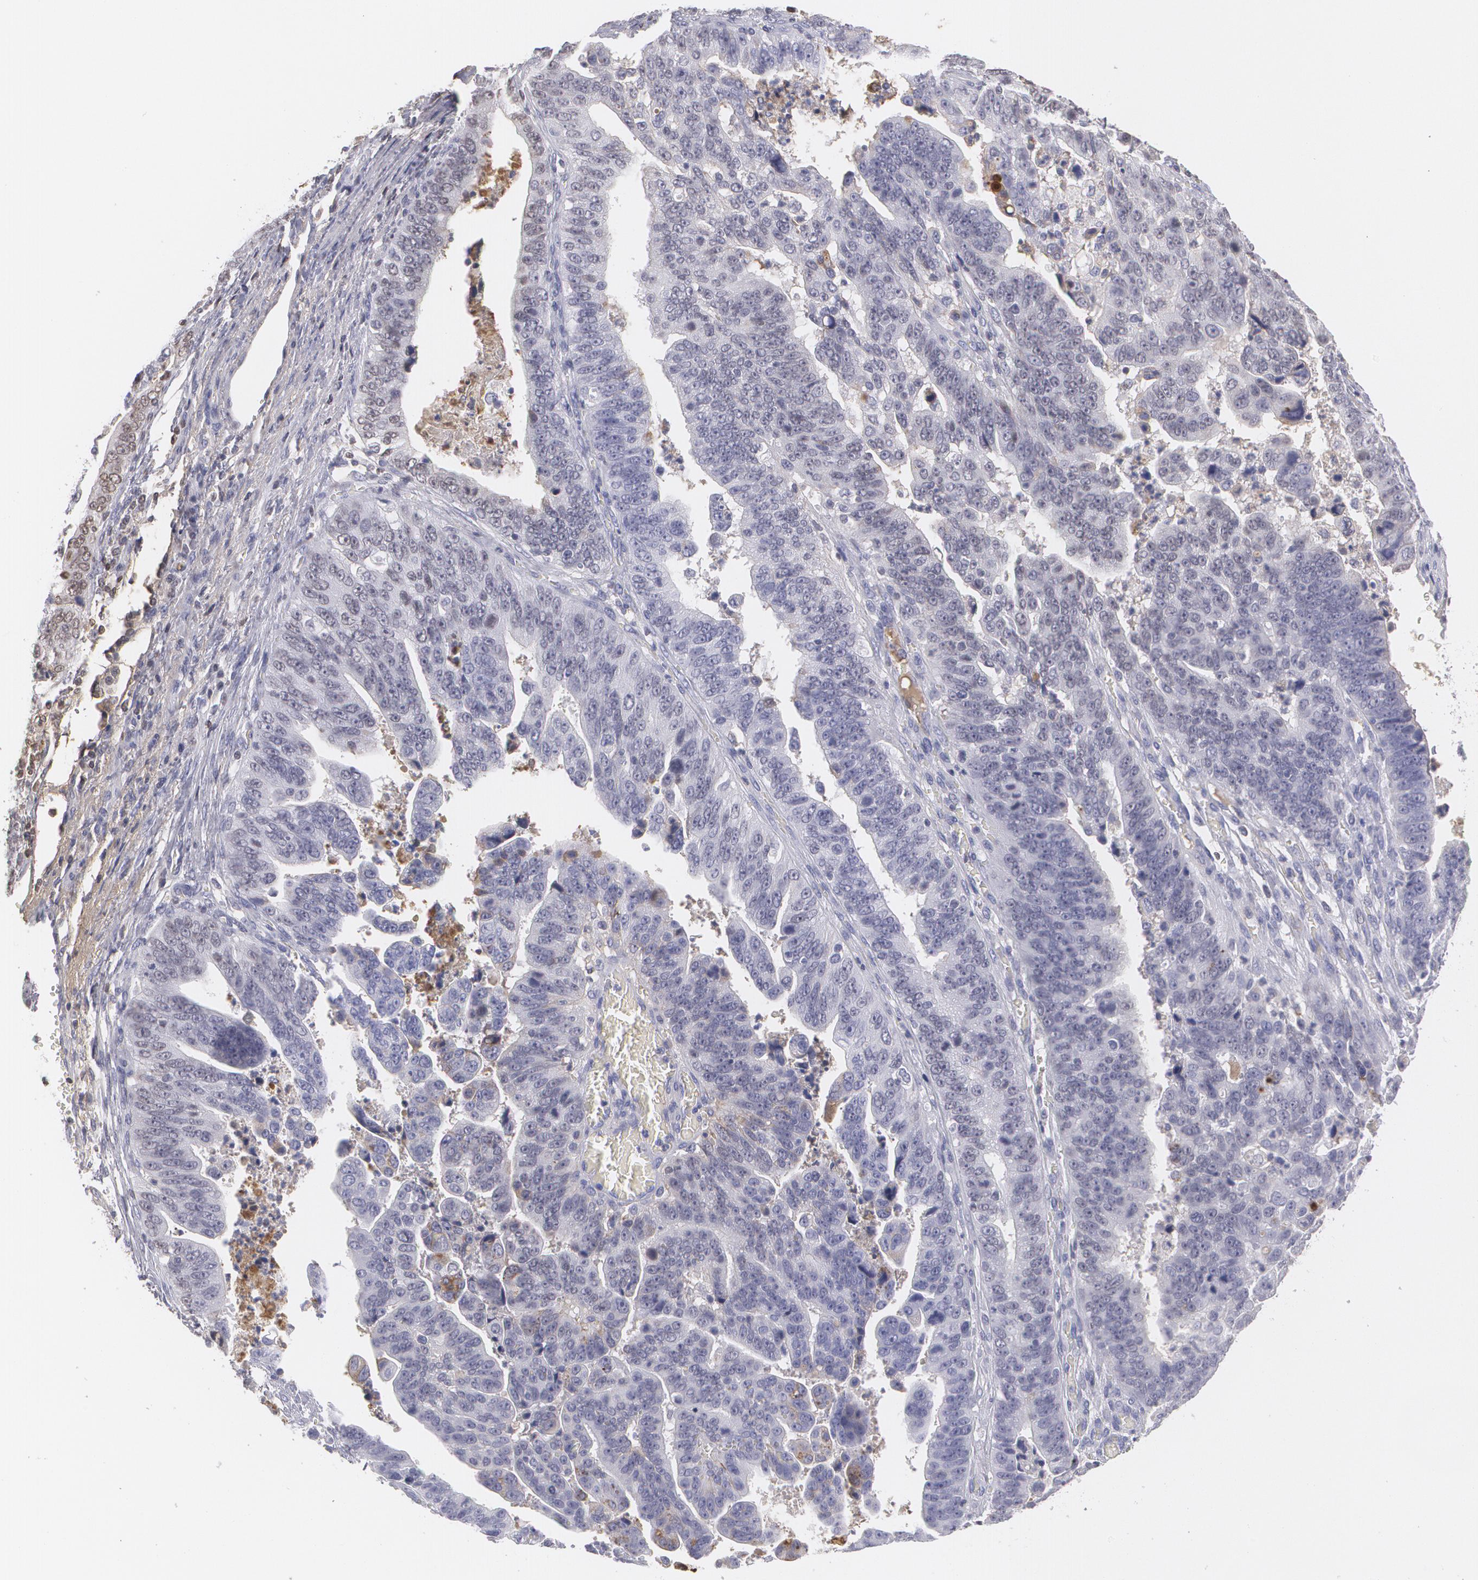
{"staining": {"intensity": "negative", "quantity": "none", "location": "none"}, "tissue": "stomach cancer", "cell_type": "Tumor cells", "image_type": "cancer", "snomed": [{"axis": "morphology", "description": "Adenocarcinoma, NOS"}, {"axis": "topography", "description": "Stomach, upper"}], "caption": "An immunohistochemistry (IHC) micrograph of adenocarcinoma (stomach) is shown. There is no staining in tumor cells of adenocarcinoma (stomach).", "gene": "SERPINA1", "patient": {"sex": "female", "age": 50}}